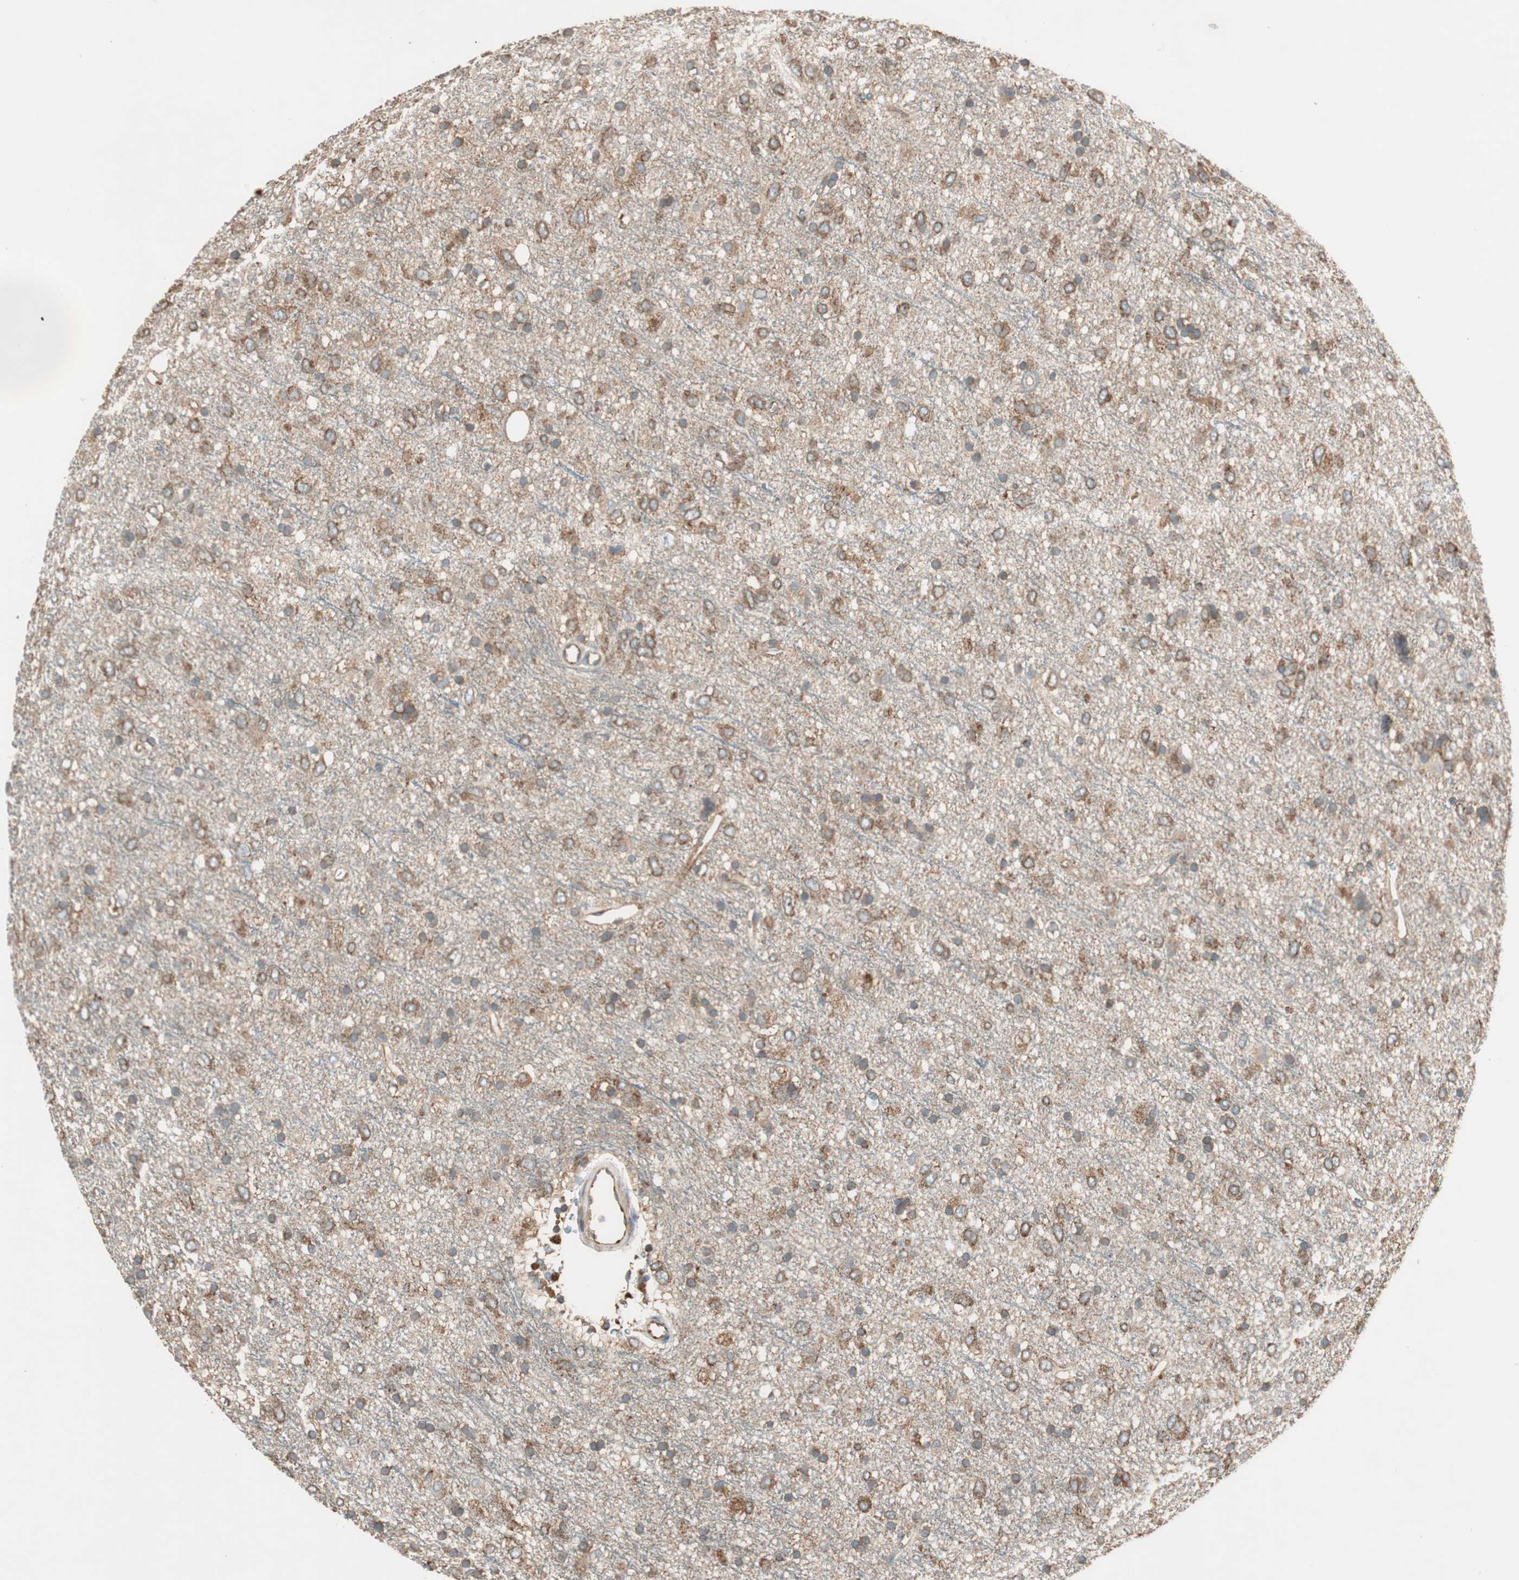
{"staining": {"intensity": "moderate", "quantity": ">75%", "location": "cytoplasmic/membranous"}, "tissue": "glioma", "cell_type": "Tumor cells", "image_type": "cancer", "snomed": [{"axis": "morphology", "description": "Glioma, malignant, Low grade"}, {"axis": "topography", "description": "Brain"}], "caption": "Immunohistochemistry photomicrograph of human glioma stained for a protein (brown), which shows medium levels of moderate cytoplasmic/membranous staining in about >75% of tumor cells.", "gene": "CC2D1A", "patient": {"sex": "male", "age": 77}}